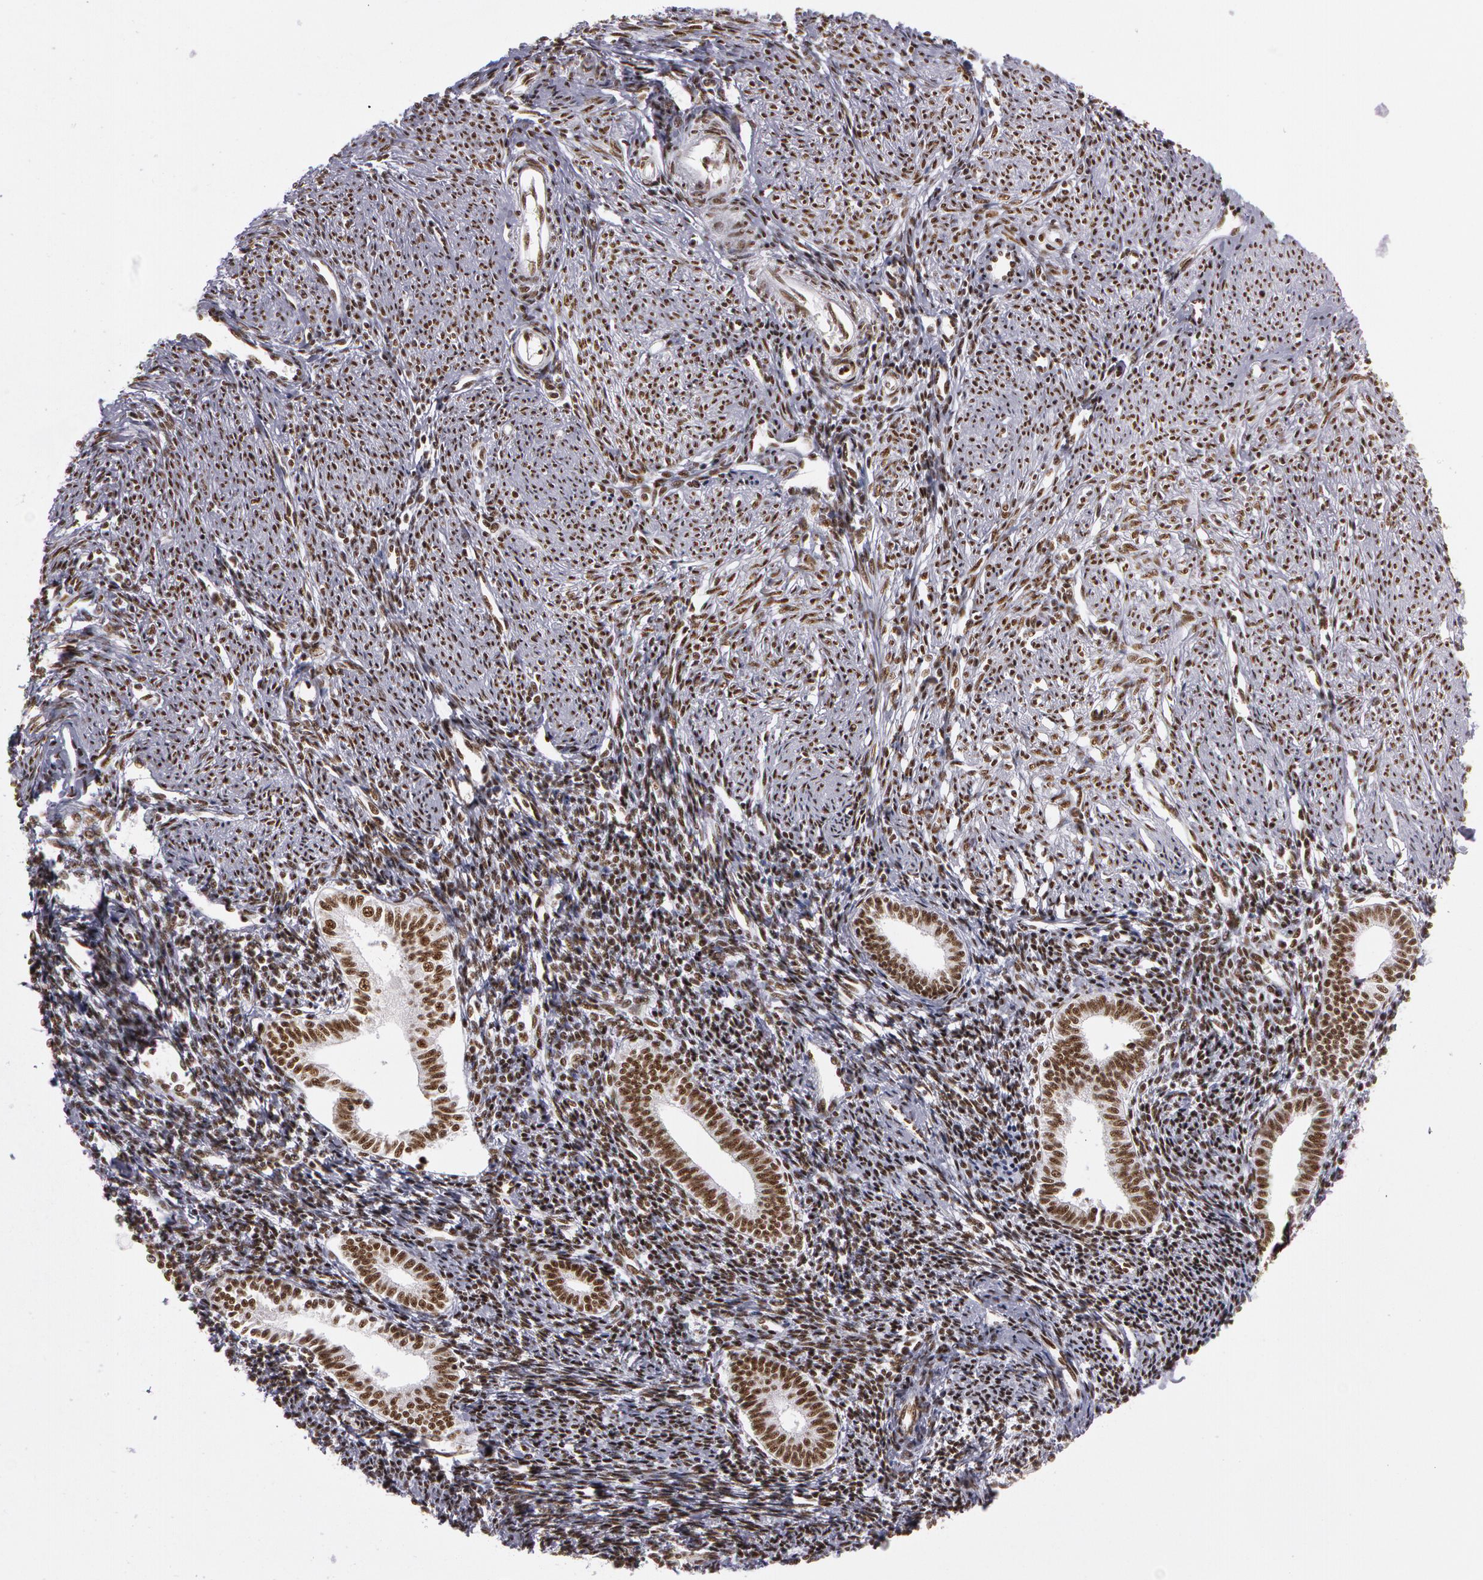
{"staining": {"intensity": "moderate", "quantity": ">75%", "location": "nuclear"}, "tissue": "endometrium", "cell_type": "Cells in endometrial stroma", "image_type": "normal", "snomed": [{"axis": "morphology", "description": "Normal tissue, NOS"}, {"axis": "topography", "description": "Endometrium"}], "caption": "Immunohistochemistry (IHC) (DAB (3,3'-diaminobenzidine)) staining of normal human endometrium exhibits moderate nuclear protein staining in about >75% of cells in endometrial stroma.", "gene": "PNN", "patient": {"sex": "female", "age": 52}}